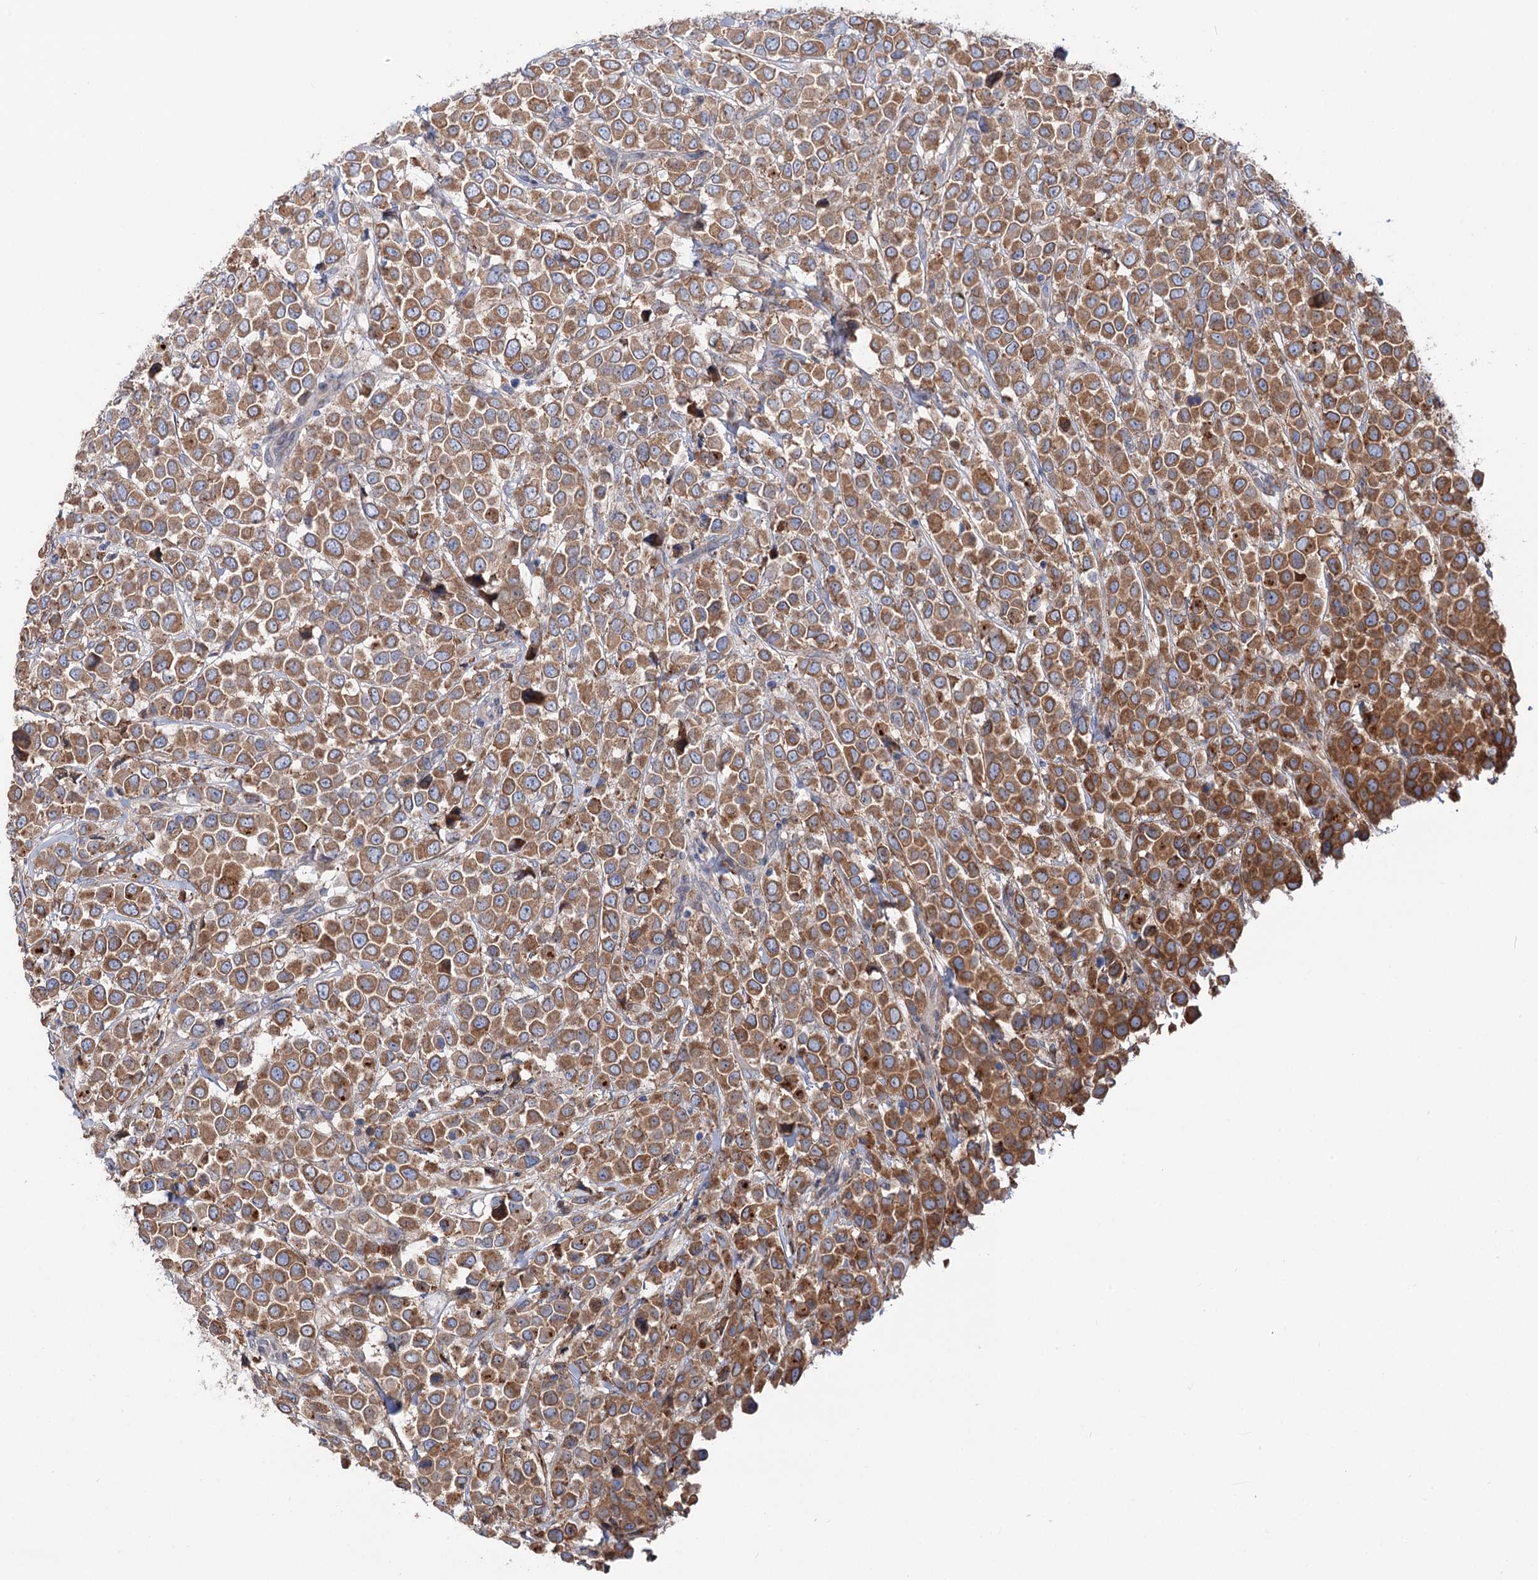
{"staining": {"intensity": "moderate", "quantity": ">75%", "location": "cytoplasmic/membranous"}, "tissue": "breast cancer", "cell_type": "Tumor cells", "image_type": "cancer", "snomed": [{"axis": "morphology", "description": "Duct carcinoma"}, {"axis": "topography", "description": "Breast"}], "caption": "Protein expression by immunohistochemistry (IHC) reveals moderate cytoplasmic/membranous staining in about >75% of tumor cells in intraductal carcinoma (breast).", "gene": "PTDSS2", "patient": {"sex": "female", "age": 61}}